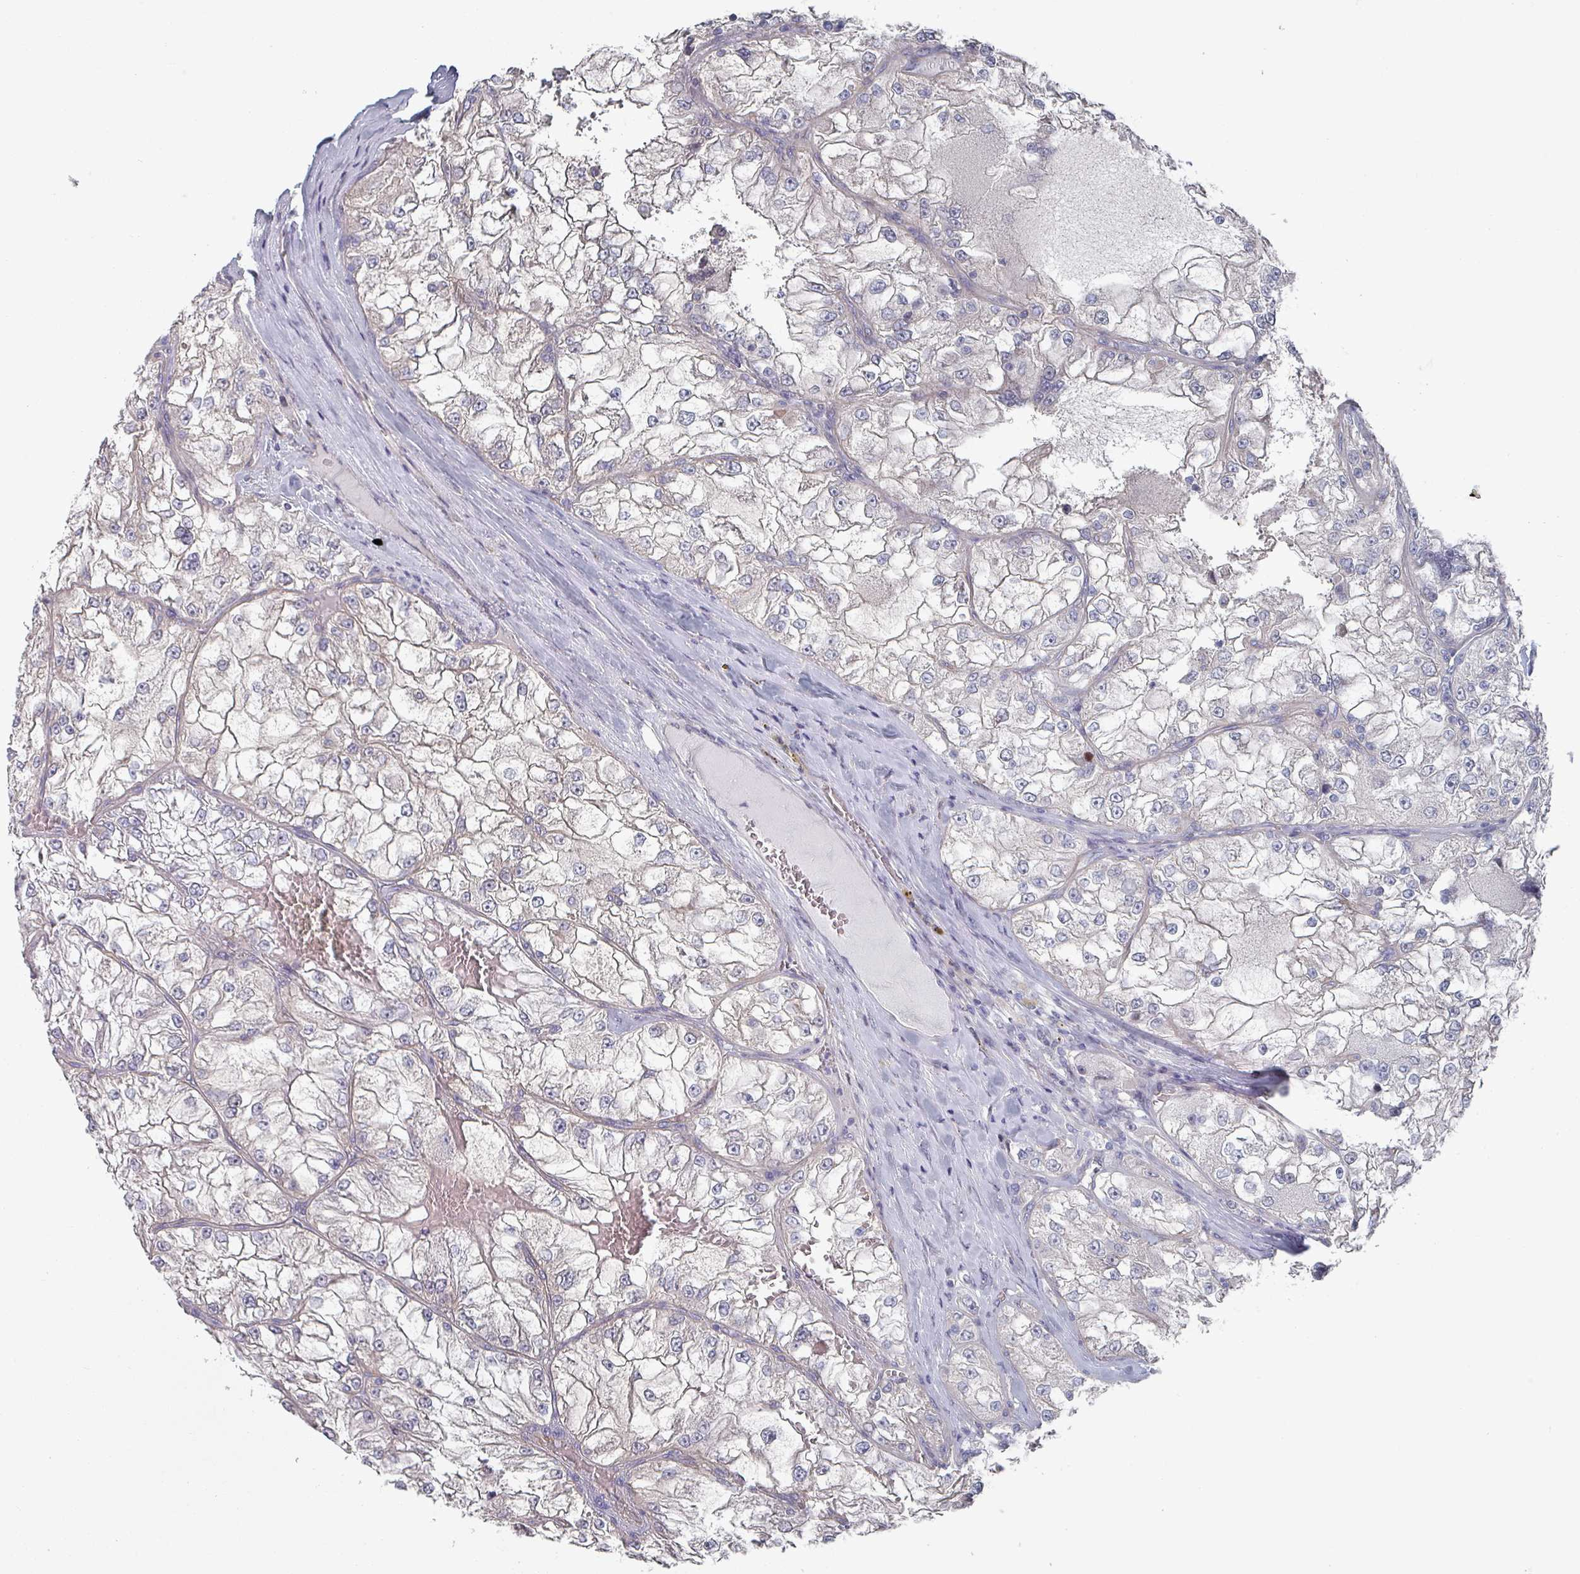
{"staining": {"intensity": "negative", "quantity": "none", "location": "none"}, "tissue": "renal cancer", "cell_type": "Tumor cells", "image_type": "cancer", "snomed": [{"axis": "morphology", "description": "Adenocarcinoma, NOS"}, {"axis": "topography", "description": "Kidney"}], "caption": "This is an immunohistochemistry photomicrograph of human renal cancer (adenocarcinoma). There is no positivity in tumor cells.", "gene": "EFL1", "patient": {"sex": "female", "age": 72}}